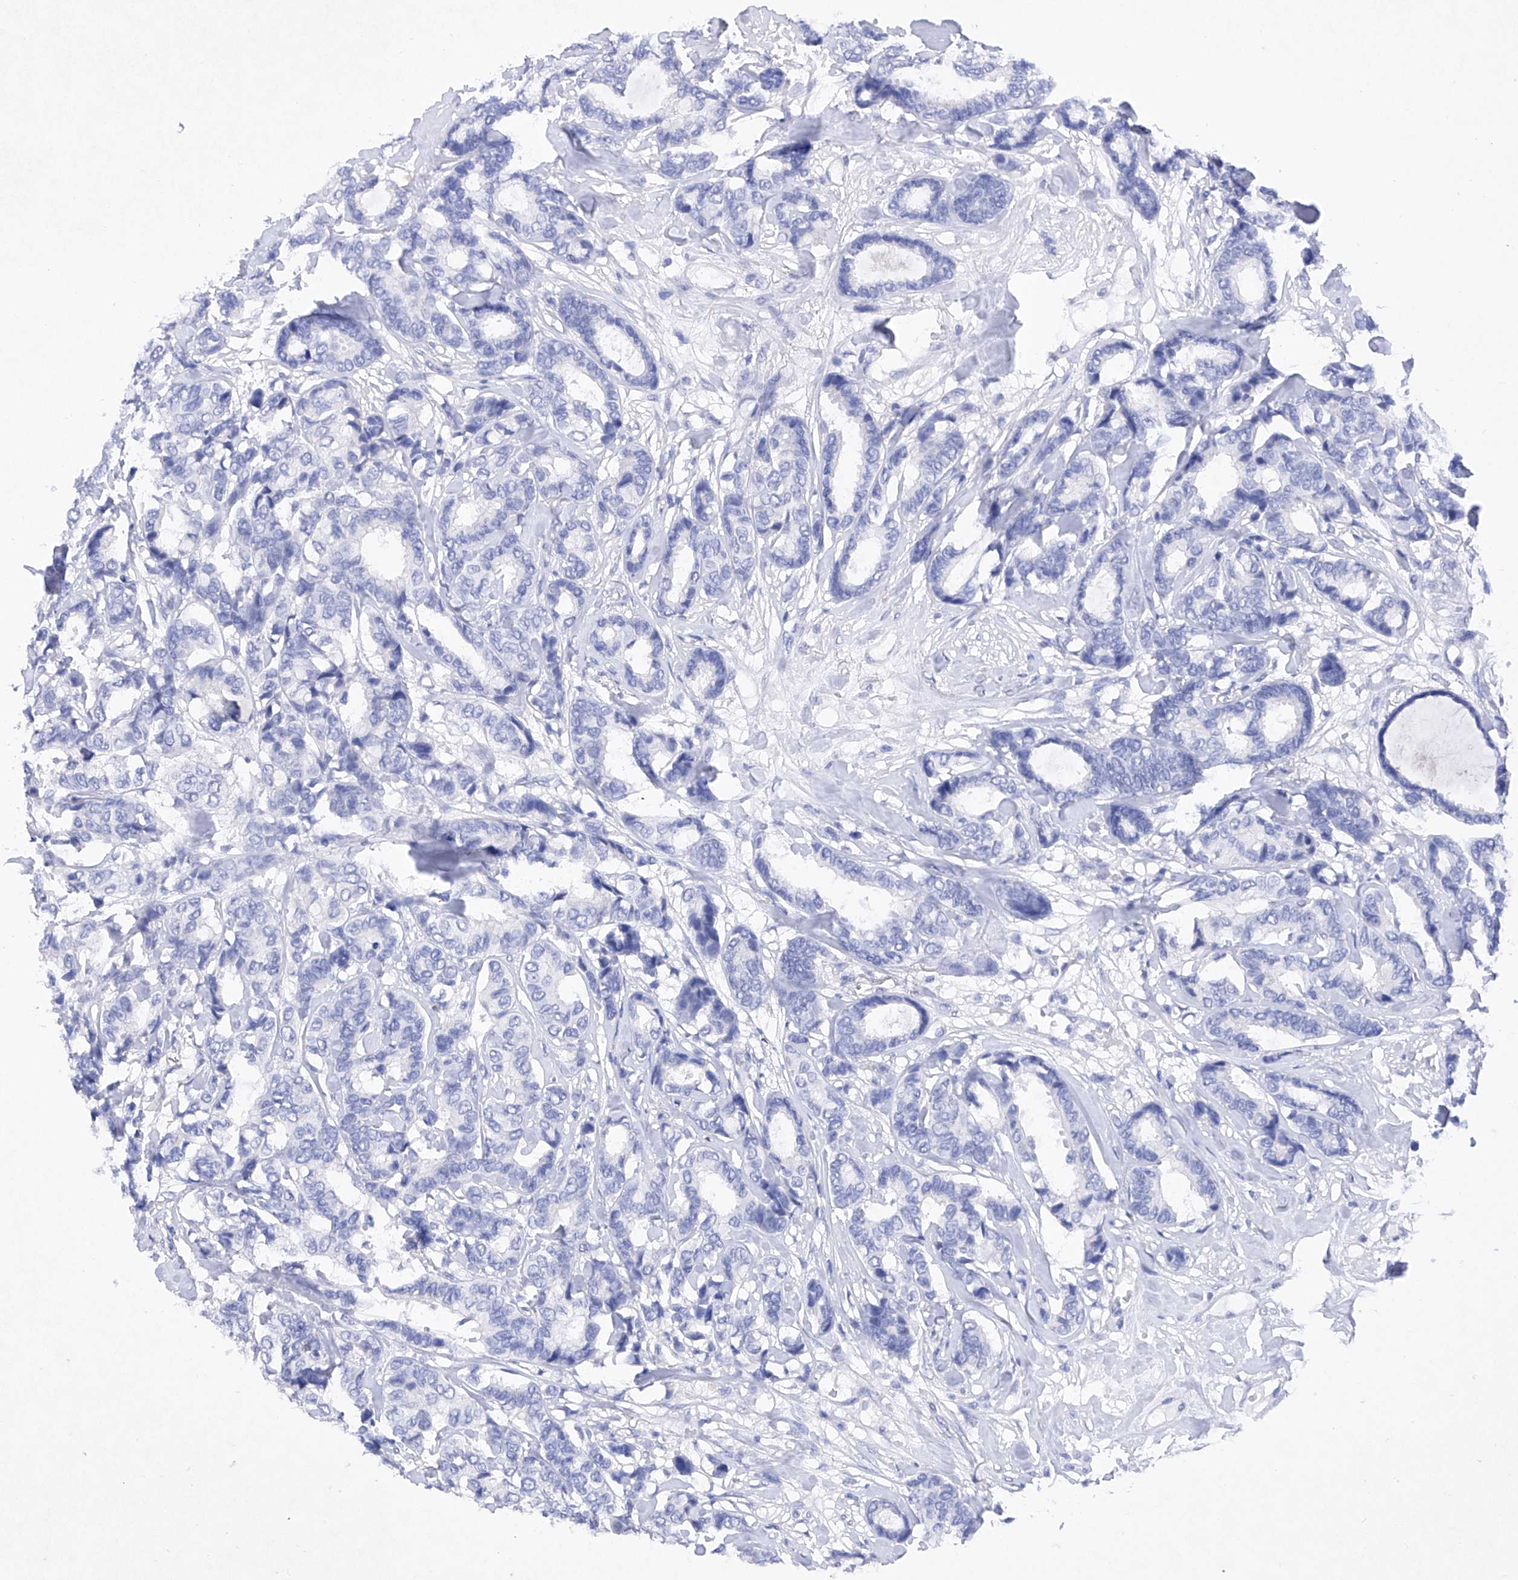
{"staining": {"intensity": "negative", "quantity": "none", "location": "none"}, "tissue": "breast cancer", "cell_type": "Tumor cells", "image_type": "cancer", "snomed": [{"axis": "morphology", "description": "Duct carcinoma"}, {"axis": "topography", "description": "Breast"}], "caption": "An IHC image of breast cancer (intraductal carcinoma) is shown. There is no staining in tumor cells of breast cancer (intraductal carcinoma).", "gene": "BARX2", "patient": {"sex": "female", "age": 87}}